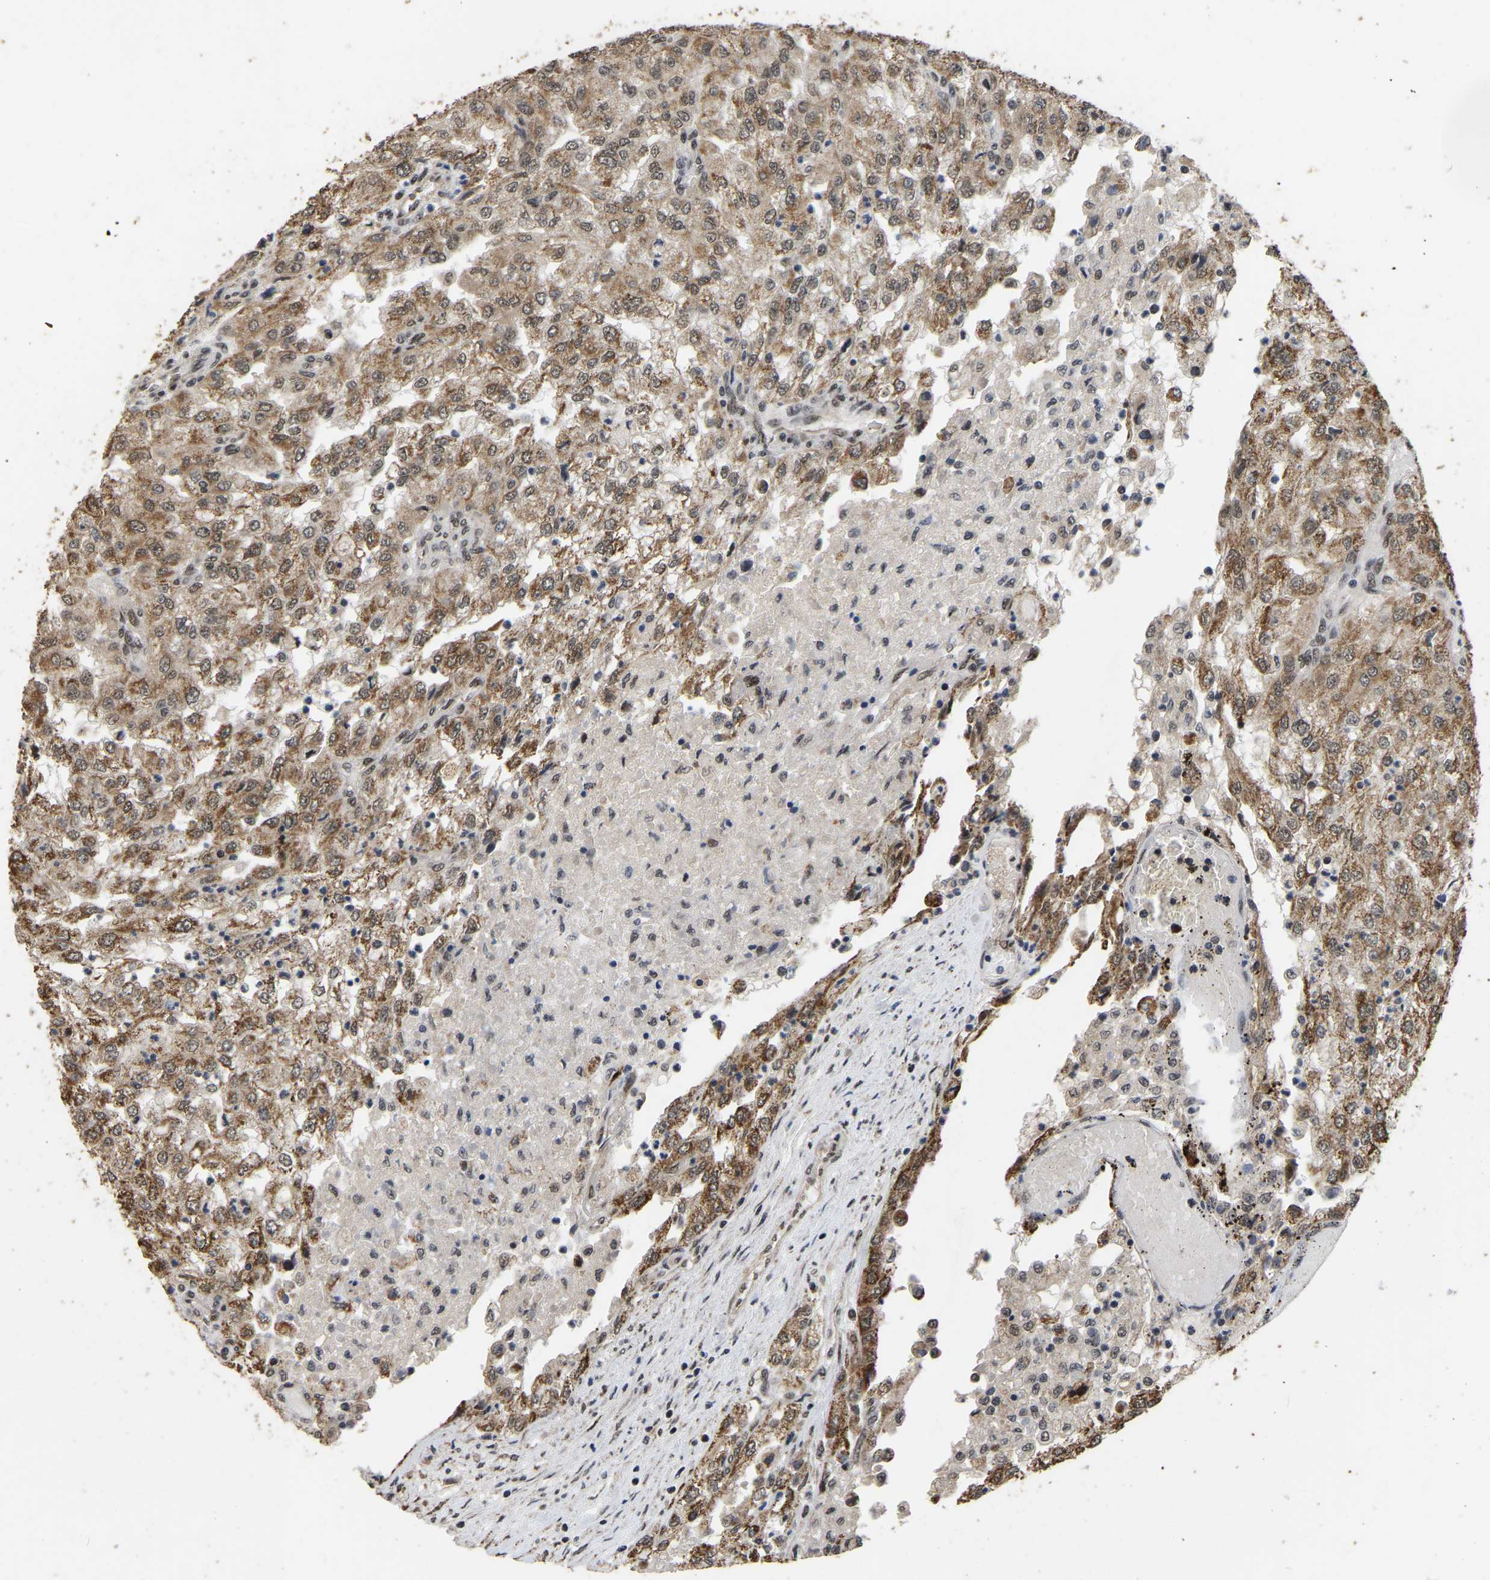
{"staining": {"intensity": "moderate", "quantity": ">75%", "location": "cytoplasmic/membranous,nuclear"}, "tissue": "renal cancer", "cell_type": "Tumor cells", "image_type": "cancer", "snomed": [{"axis": "morphology", "description": "Adenocarcinoma, NOS"}, {"axis": "topography", "description": "Kidney"}], "caption": "Adenocarcinoma (renal) was stained to show a protein in brown. There is medium levels of moderate cytoplasmic/membranous and nuclear expression in about >75% of tumor cells.", "gene": "CIAO1", "patient": {"sex": "female", "age": 54}}